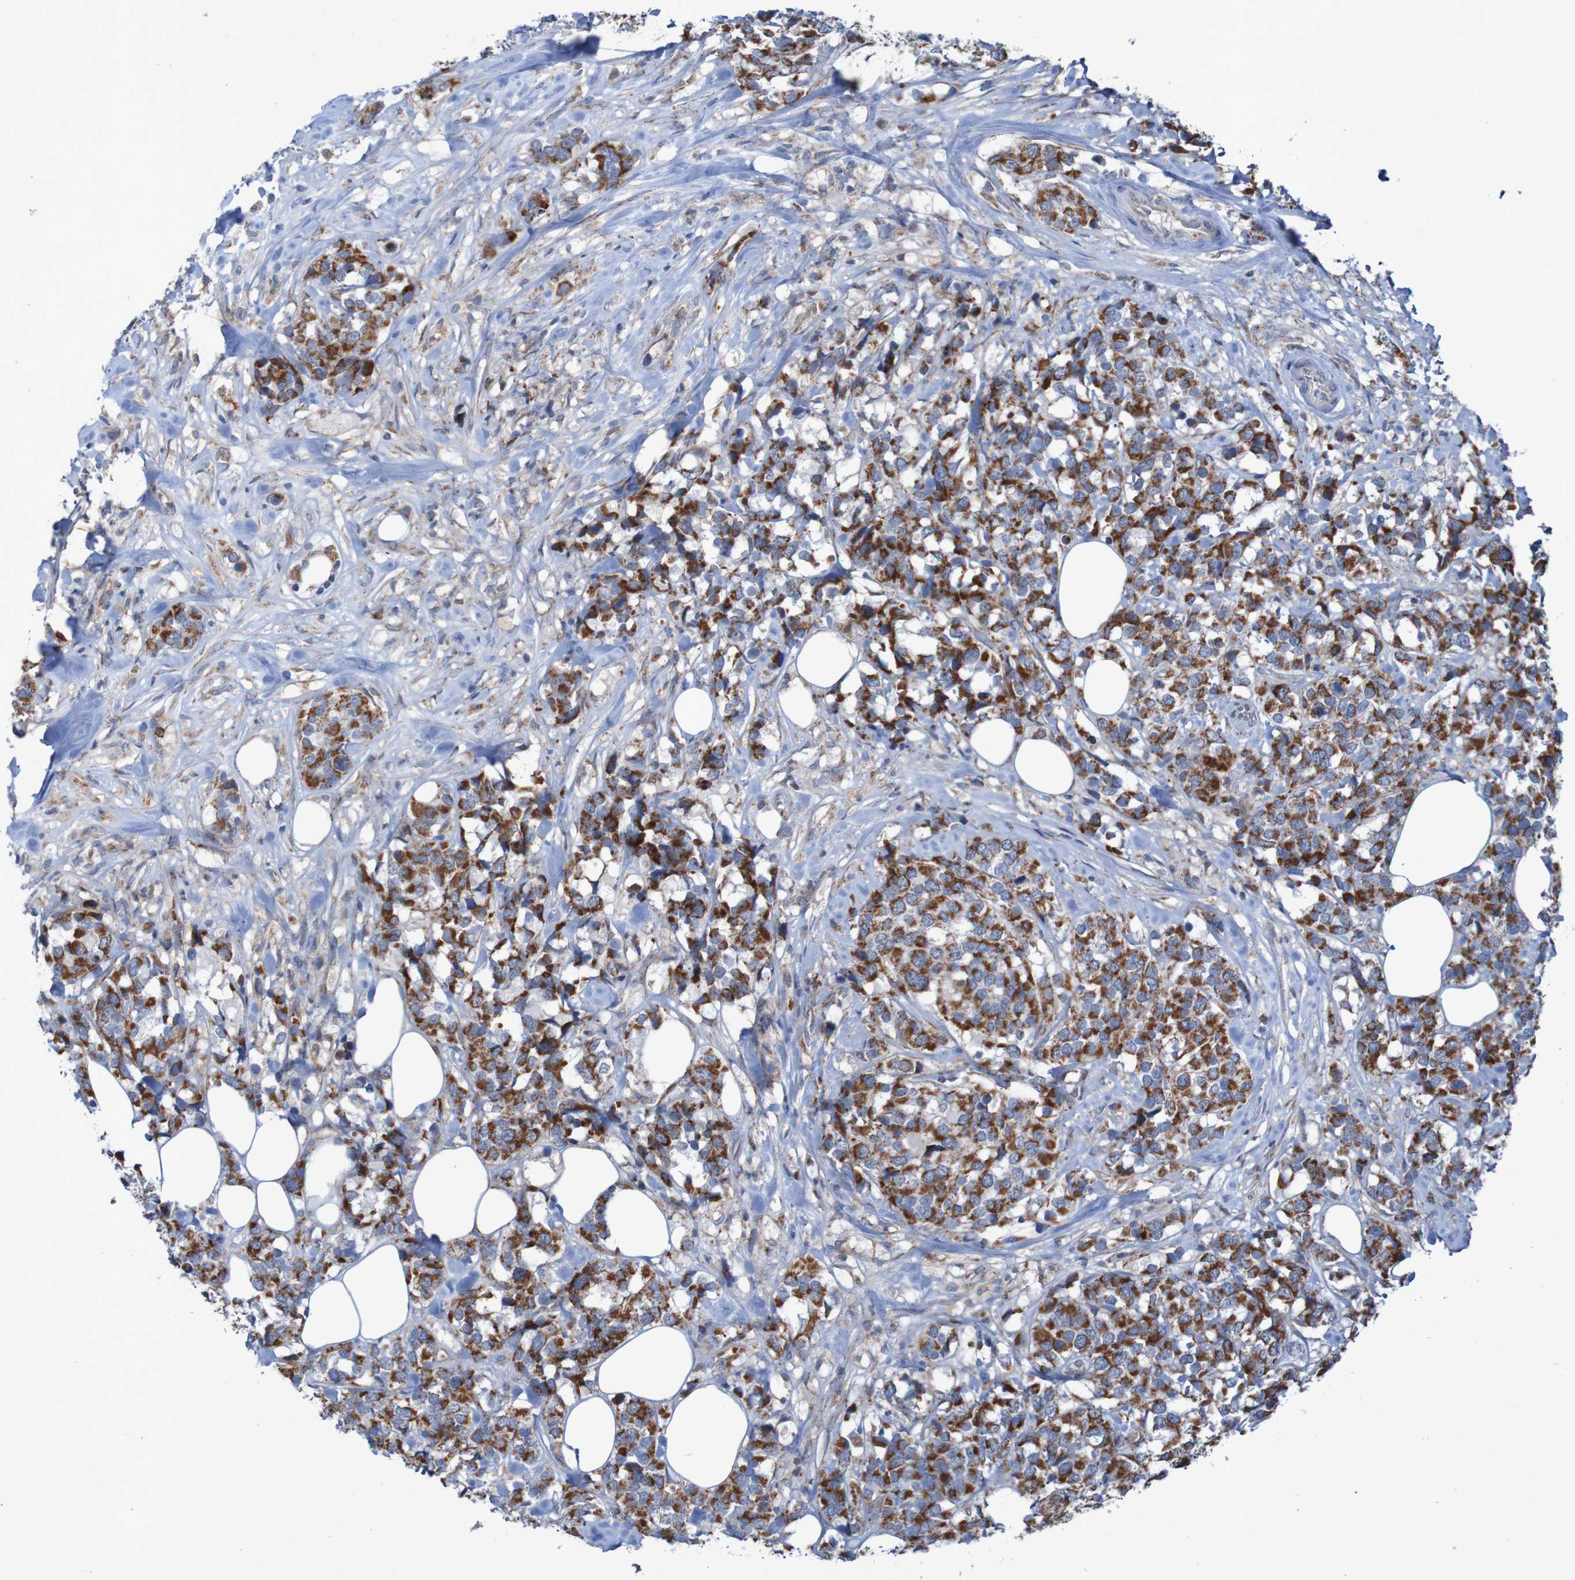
{"staining": {"intensity": "strong", "quantity": ">75%", "location": "cytoplasmic/membranous"}, "tissue": "breast cancer", "cell_type": "Tumor cells", "image_type": "cancer", "snomed": [{"axis": "morphology", "description": "Lobular carcinoma"}, {"axis": "topography", "description": "Breast"}], "caption": "Immunohistochemical staining of breast cancer (lobular carcinoma) exhibits high levels of strong cytoplasmic/membranous protein positivity in about >75% of tumor cells. (IHC, brightfield microscopy, high magnification).", "gene": "CCDC51", "patient": {"sex": "female", "age": 59}}